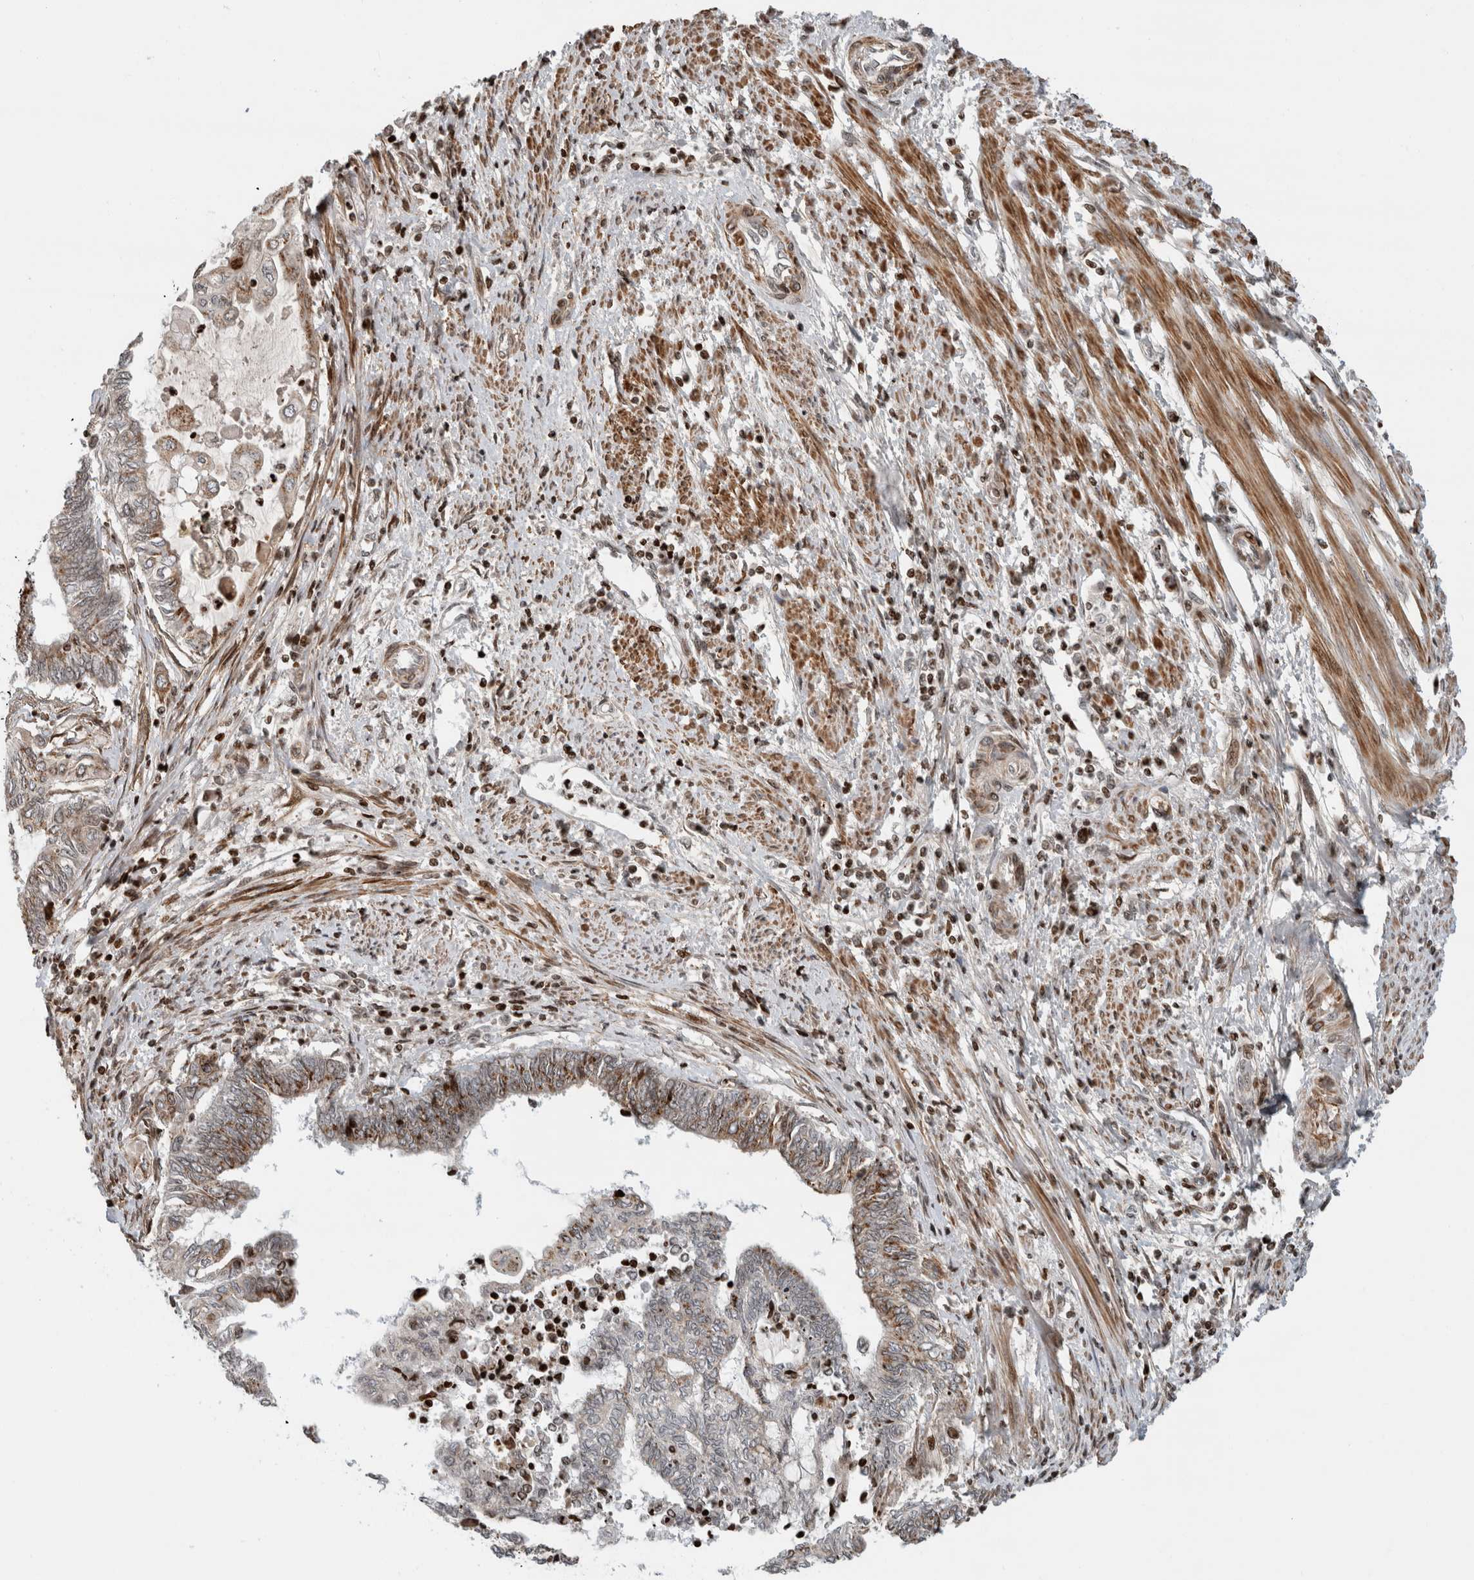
{"staining": {"intensity": "strong", "quantity": ">75%", "location": "cytoplasmic/membranous"}, "tissue": "endometrial cancer", "cell_type": "Tumor cells", "image_type": "cancer", "snomed": [{"axis": "morphology", "description": "Adenocarcinoma, NOS"}, {"axis": "topography", "description": "Uterus"}, {"axis": "topography", "description": "Endometrium"}], "caption": "An image of human endometrial cancer stained for a protein shows strong cytoplasmic/membranous brown staining in tumor cells.", "gene": "GINS4", "patient": {"sex": "female", "age": 70}}